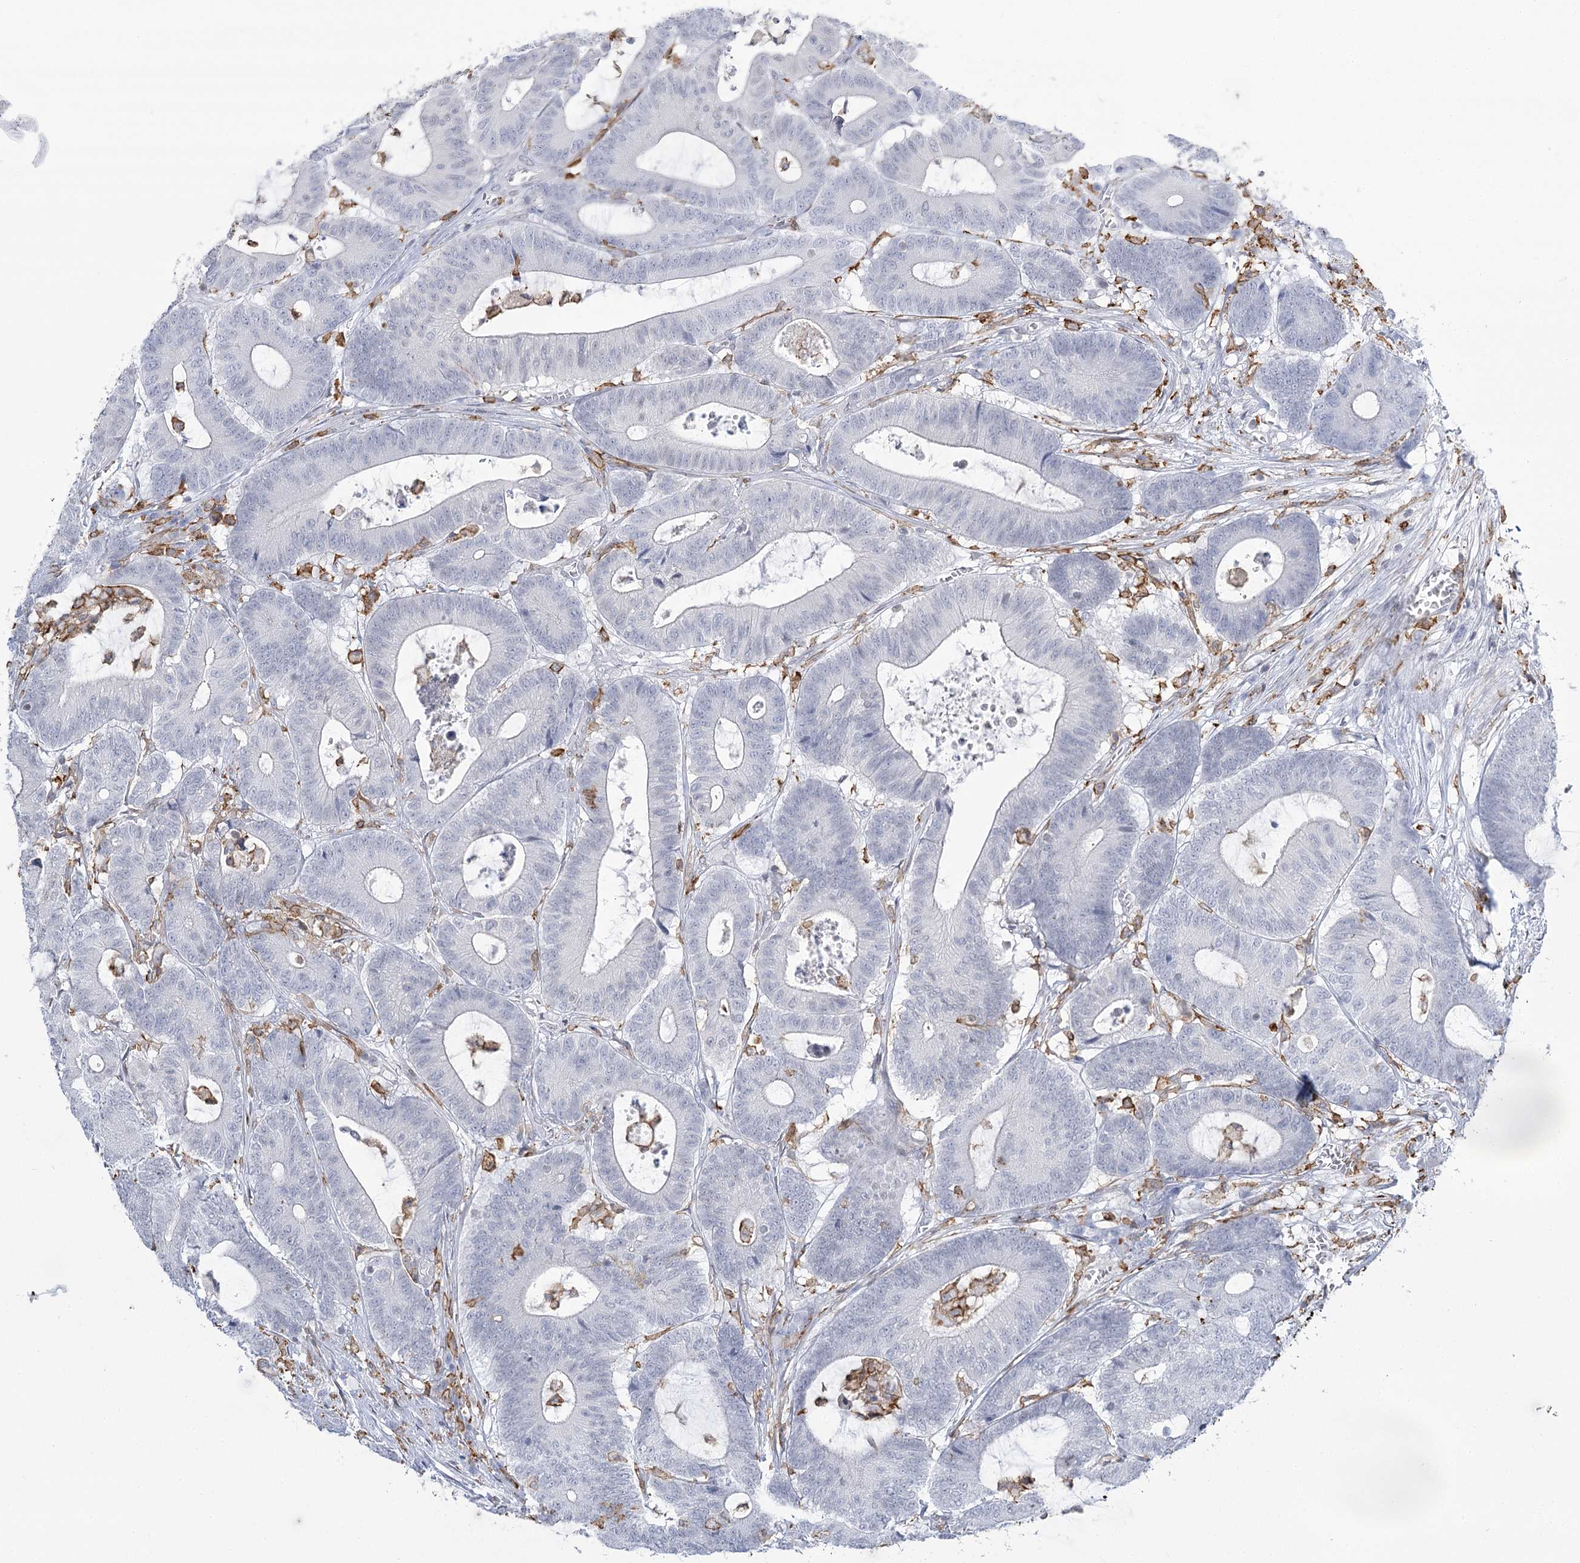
{"staining": {"intensity": "negative", "quantity": "none", "location": "none"}, "tissue": "colorectal cancer", "cell_type": "Tumor cells", "image_type": "cancer", "snomed": [{"axis": "morphology", "description": "Adenocarcinoma, NOS"}, {"axis": "topography", "description": "Colon"}], "caption": "A histopathology image of colorectal adenocarcinoma stained for a protein displays no brown staining in tumor cells. (Immunohistochemistry (ihc), brightfield microscopy, high magnification).", "gene": "C11orf1", "patient": {"sex": "female", "age": 84}}